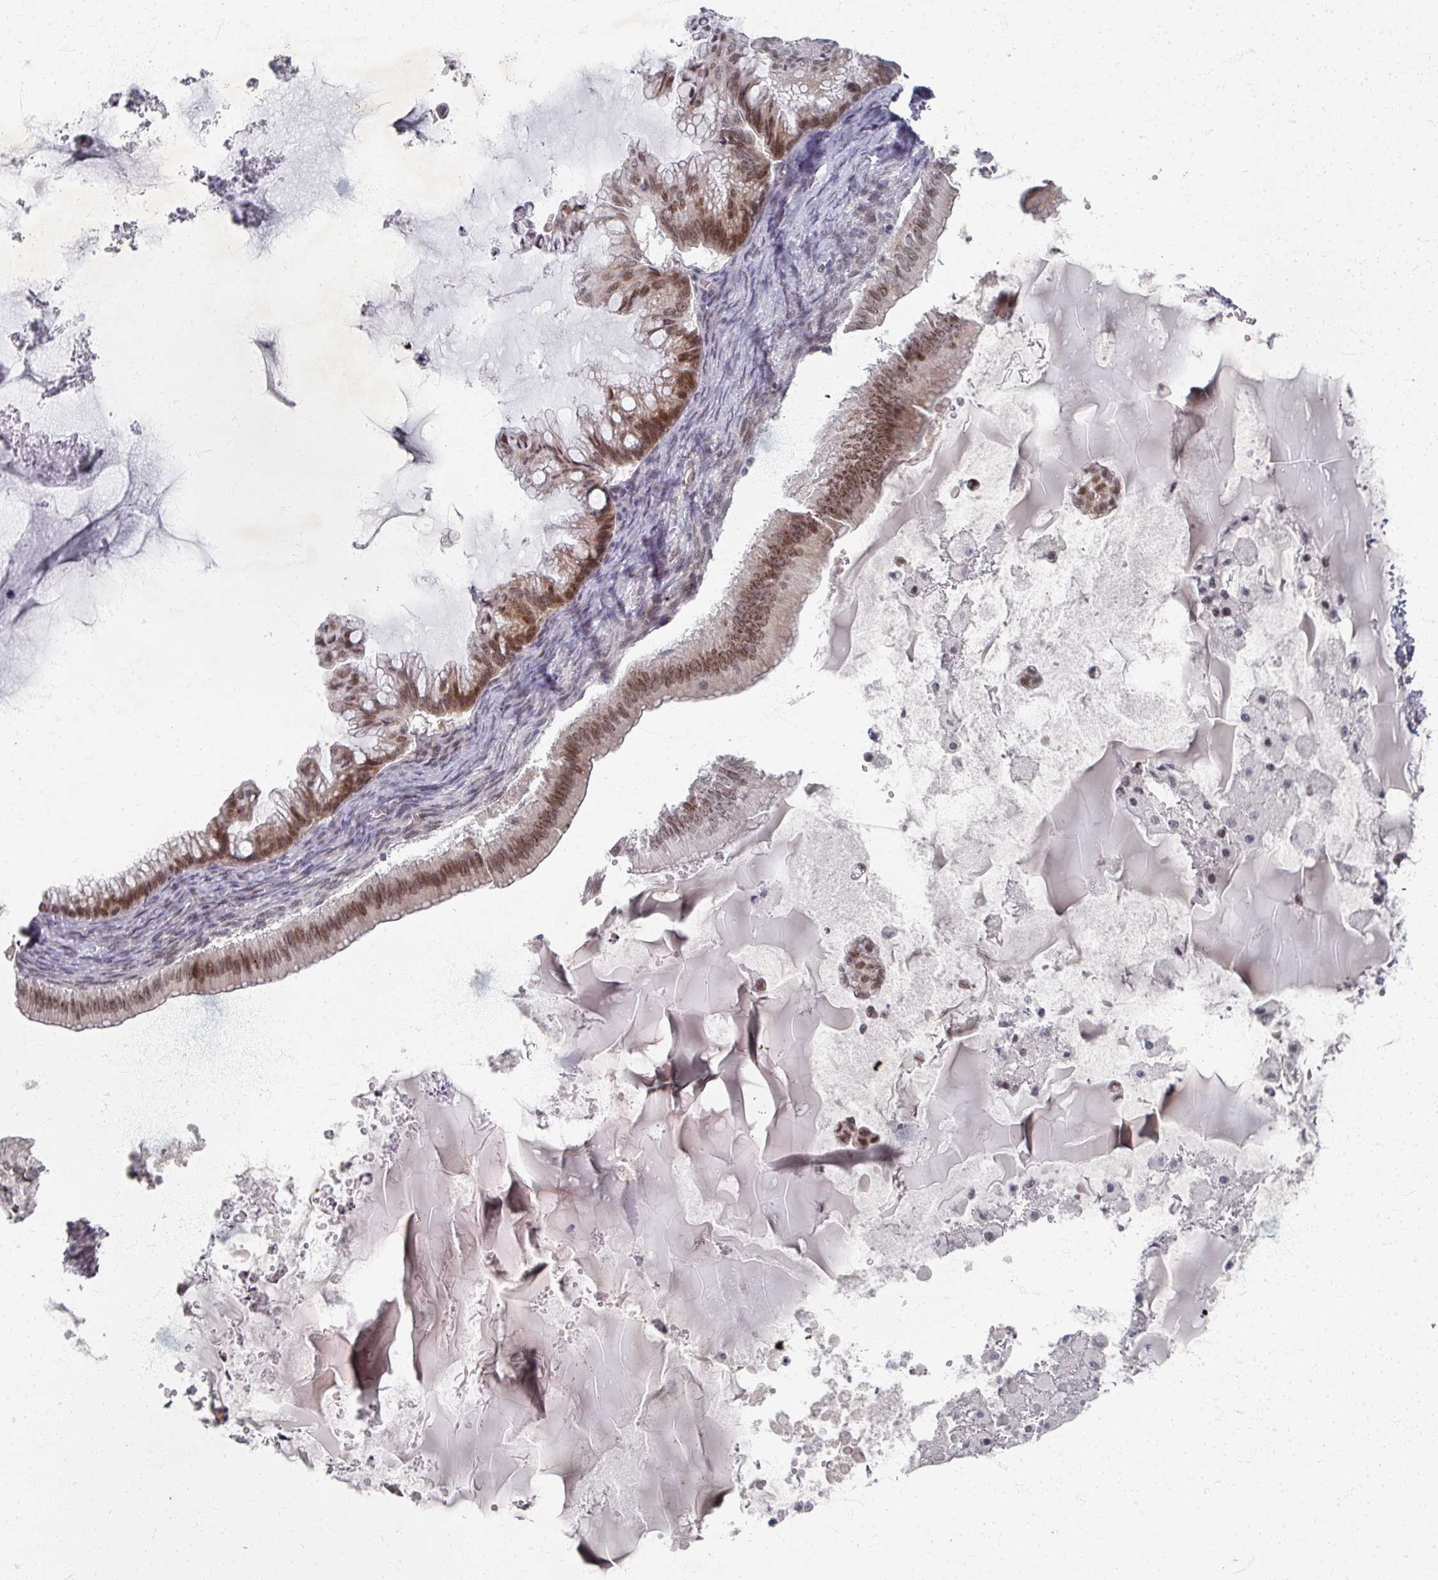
{"staining": {"intensity": "moderate", "quantity": "25%-75%", "location": "nuclear"}, "tissue": "ovarian cancer", "cell_type": "Tumor cells", "image_type": "cancer", "snomed": [{"axis": "morphology", "description": "Cystadenocarcinoma, mucinous, NOS"}, {"axis": "topography", "description": "Ovary"}], "caption": "This is a photomicrograph of IHC staining of ovarian mucinous cystadenocarcinoma, which shows moderate expression in the nuclear of tumor cells.", "gene": "PSKH1", "patient": {"sex": "female", "age": 71}}